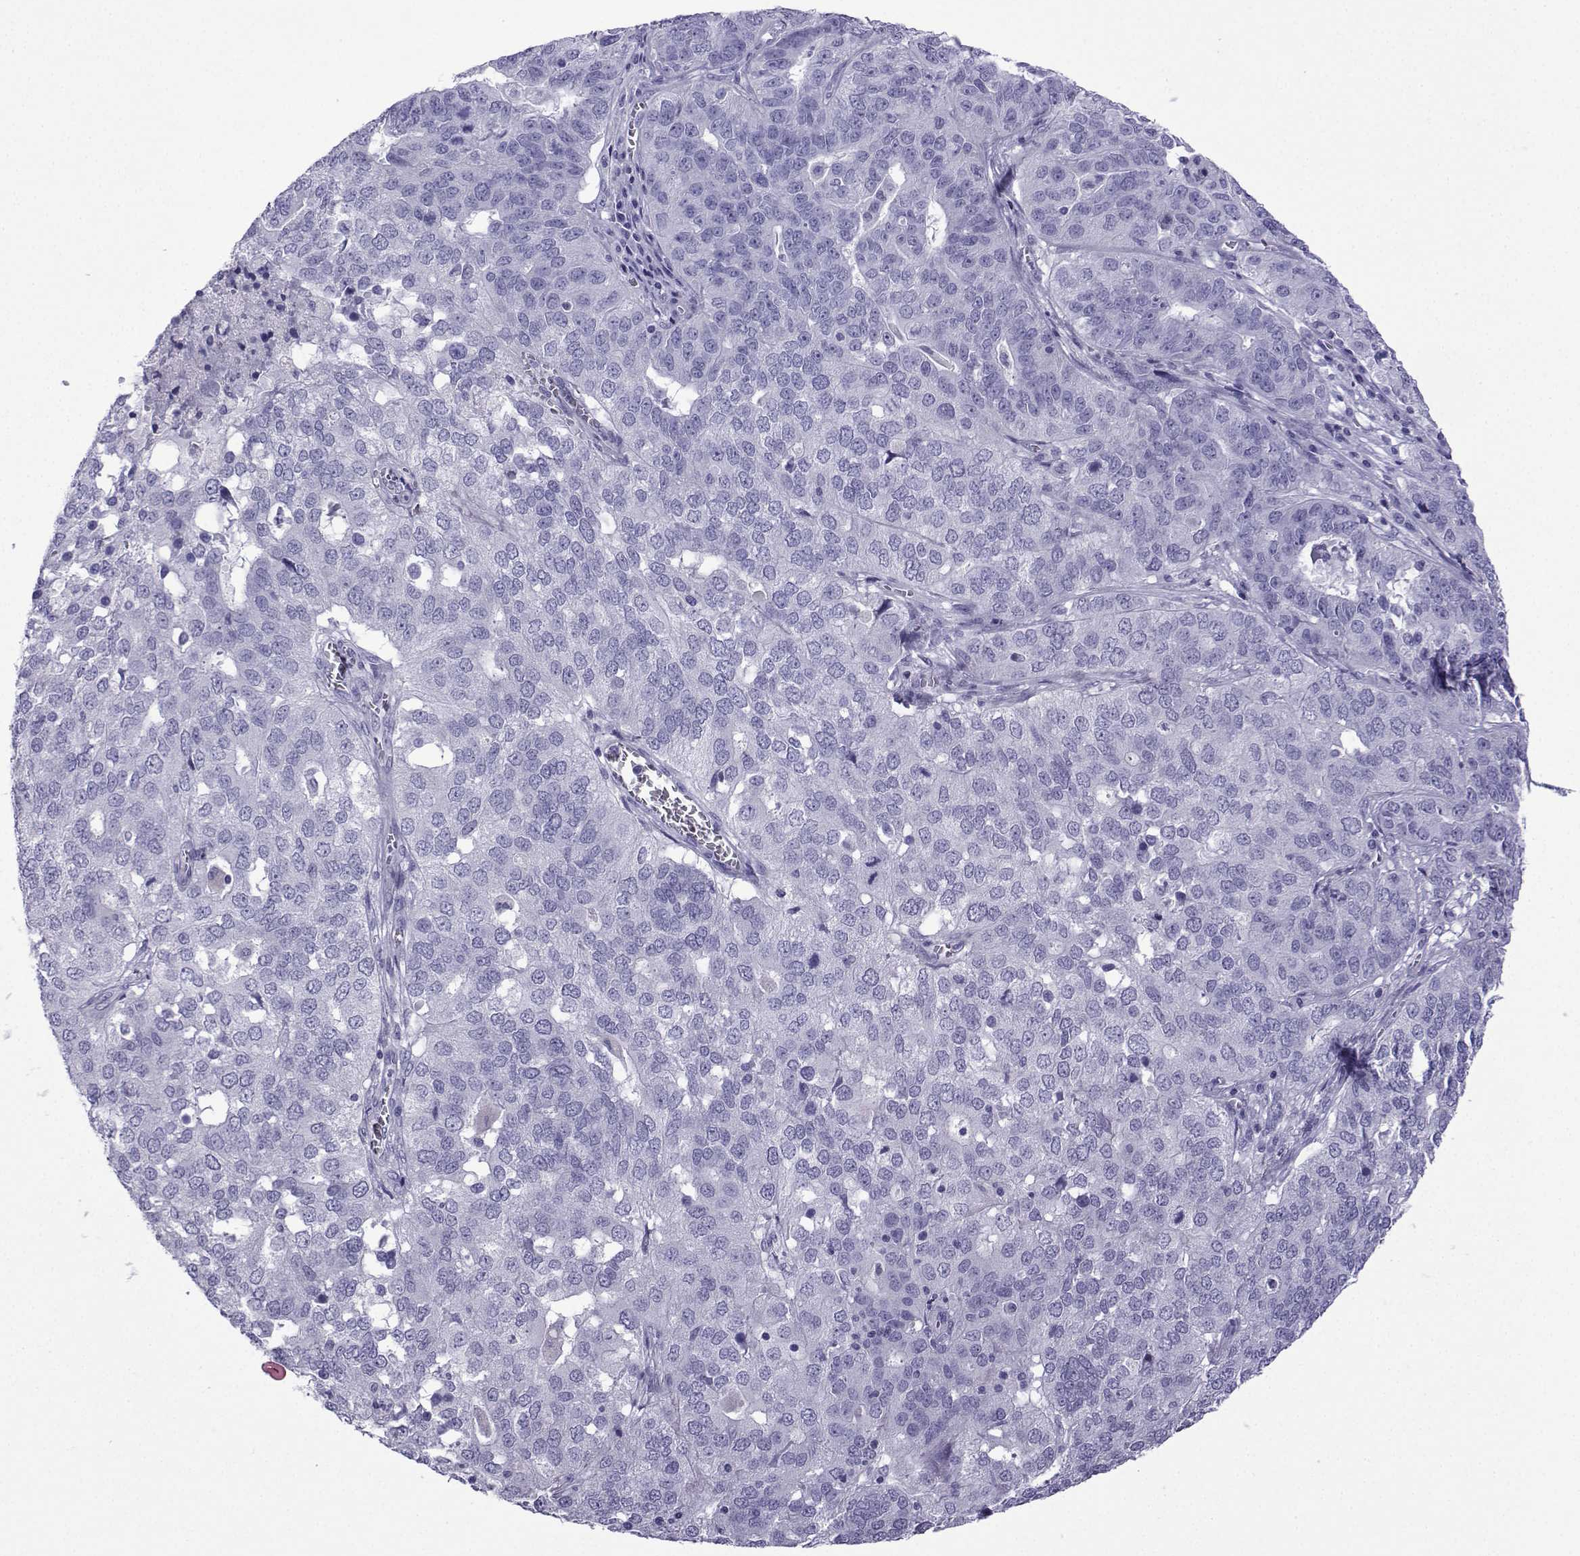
{"staining": {"intensity": "negative", "quantity": "none", "location": "none"}, "tissue": "ovarian cancer", "cell_type": "Tumor cells", "image_type": "cancer", "snomed": [{"axis": "morphology", "description": "Carcinoma, endometroid"}, {"axis": "topography", "description": "Soft tissue"}, {"axis": "topography", "description": "Ovary"}], "caption": "High magnification brightfield microscopy of endometroid carcinoma (ovarian) stained with DAB (brown) and counterstained with hematoxylin (blue): tumor cells show no significant staining.", "gene": "TRIM46", "patient": {"sex": "female", "age": 52}}